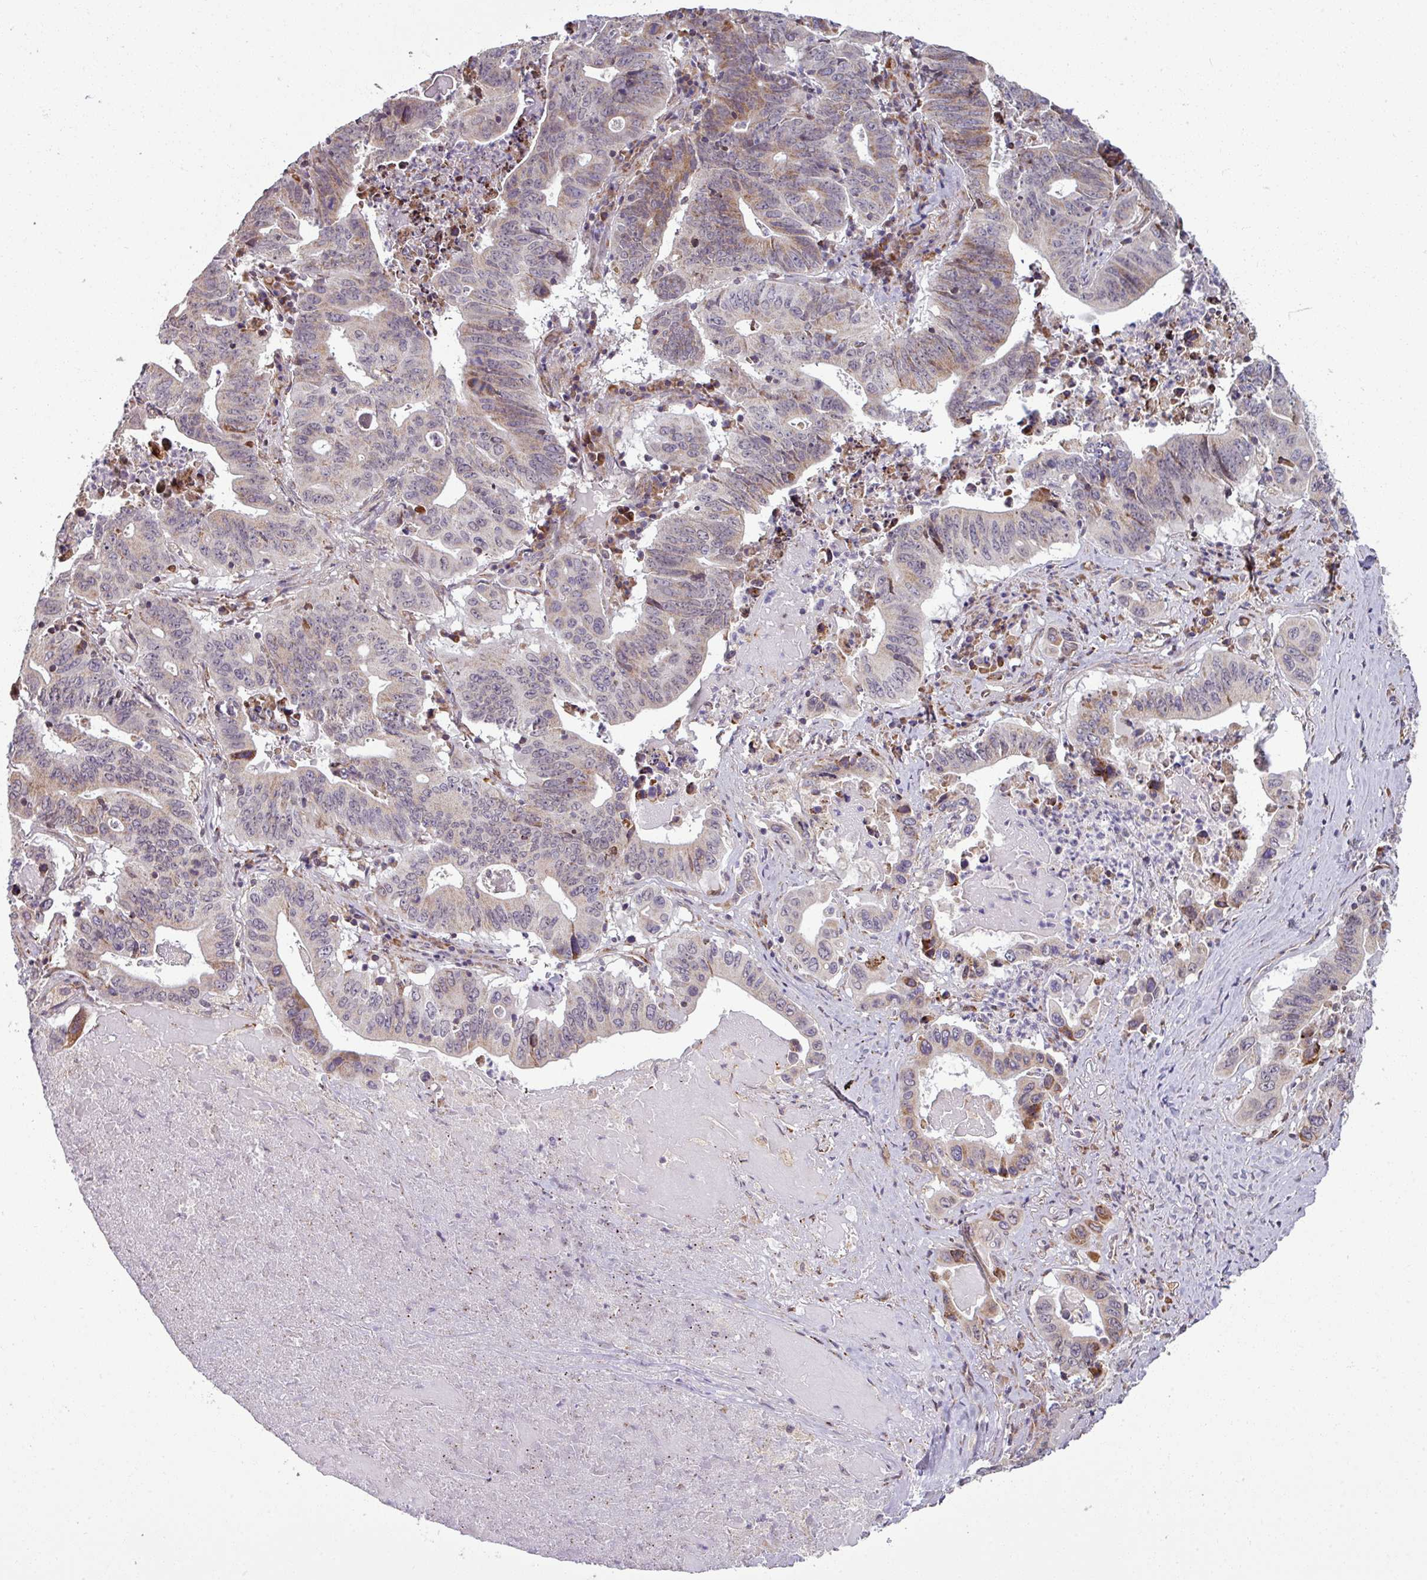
{"staining": {"intensity": "weak", "quantity": "<25%", "location": "cytoplasmic/membranous"}, "tissue": "lung cancer", "cell_type": "Tumor cells", "image_type": "cancer", "snomed": [{"axis": "morphology", "description": "Adenocarcinoma, NOS"}, {"axis": "topography", "description": "Lung"}], "caption": "Tumor cells are negative for protein expression in human lung adenocarcinoma.", "gene": "MAGT1", "patient": {"sex": "female", "age": 60}}